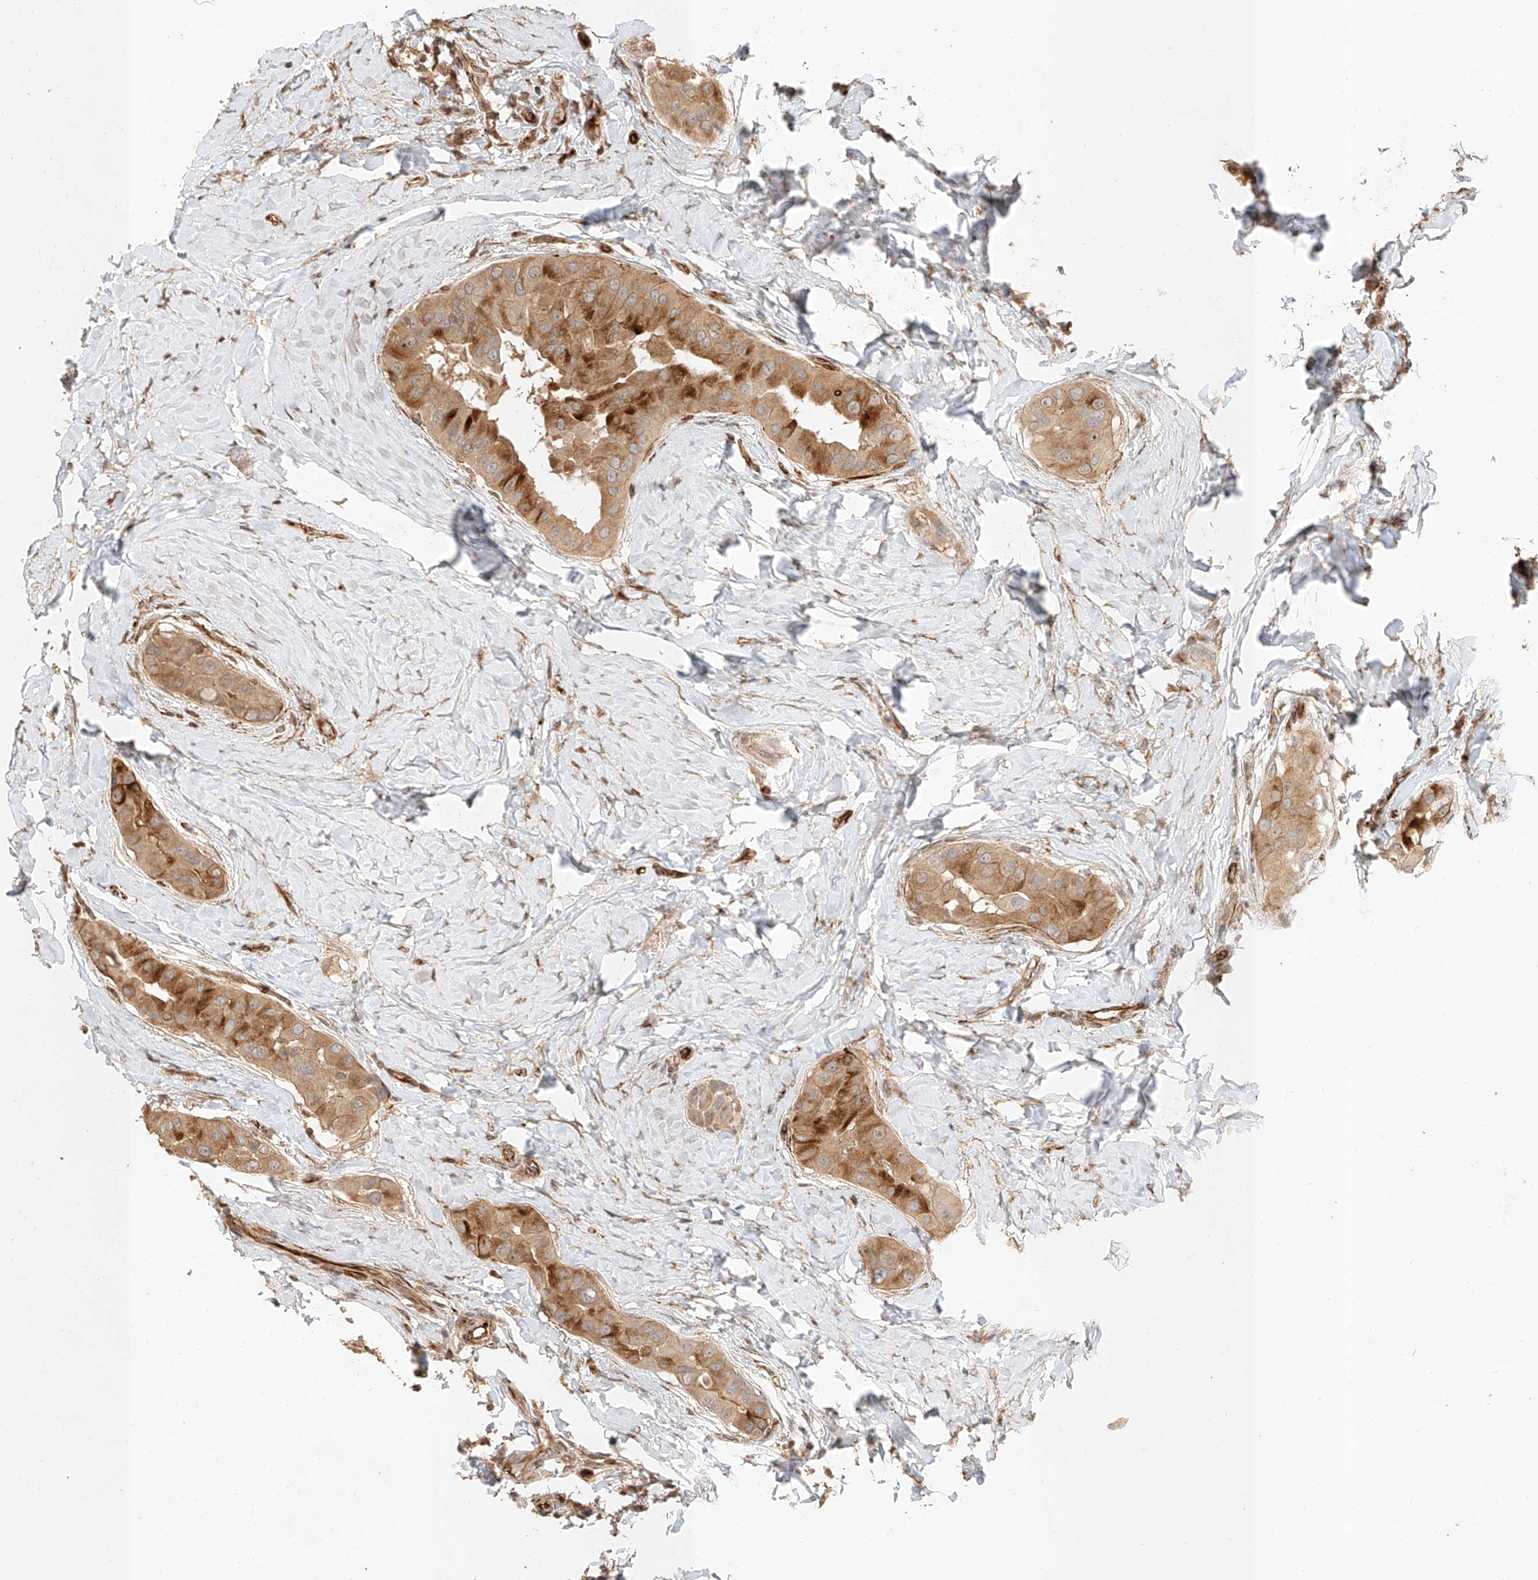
{"staining": {"intensity": "moderate", "quantity": ">75%", "location": "cytoplasmic/membranous"}, "tissue": "thyroid cancer", "cell_type": "Tumor cells", "image_type": "cancer", "snomed": [{"axis": "morphology", "description": "Papillary adenocarcinoma, NOS"}, {"axis": "topography", "description": "Thyroid gland"}], "caption": "Protein positivity by immunohistochemistry displays moderate cytoplasmic/membranous positivity in about >75% of tumor cells in papillary adenocarcinoma (thyroid). (brown staining indicates protein expression, while blue staining denotes nuclei).", "gene": "NAP1L1", "patient": {"sex": "male", "age": 33}}